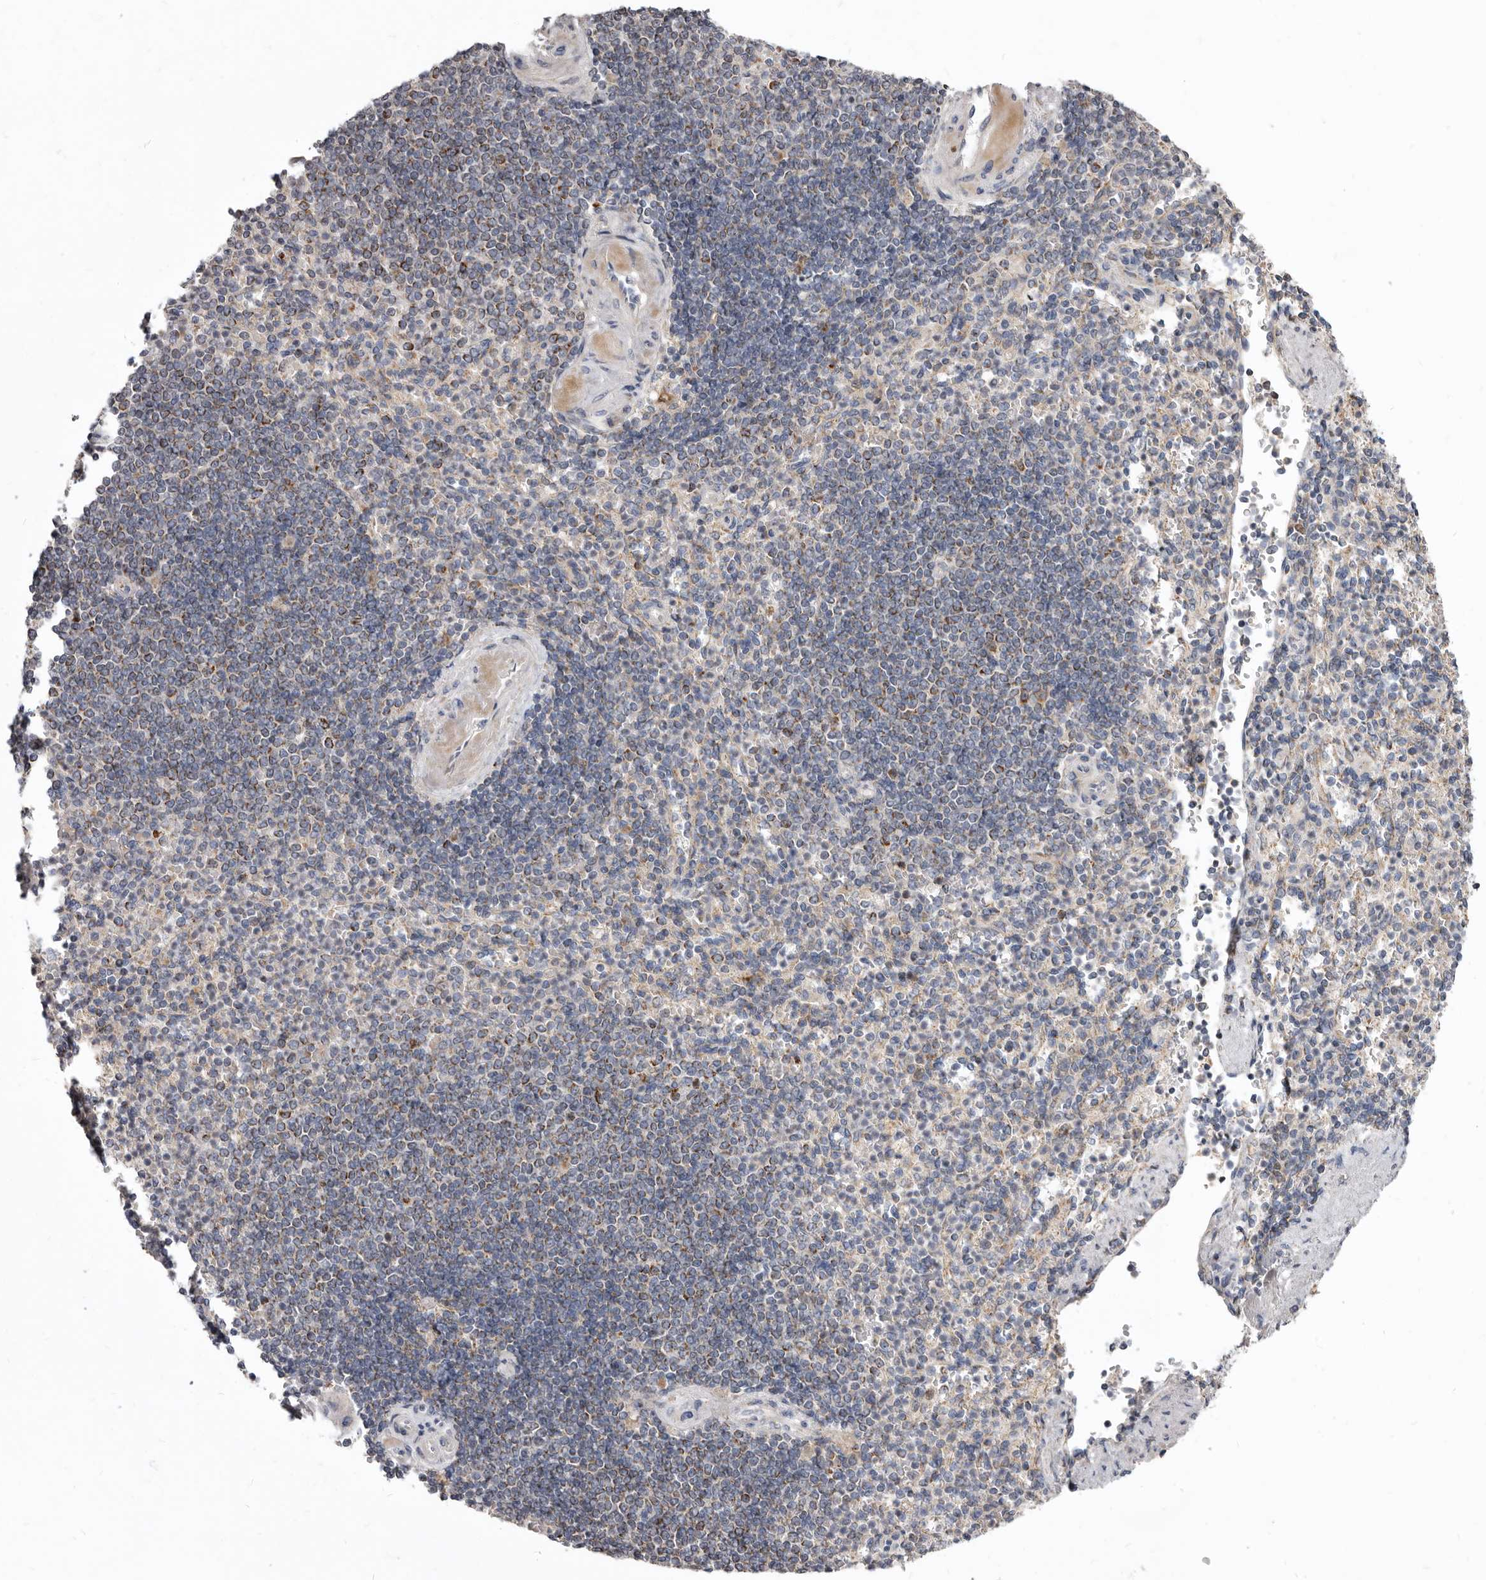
{"staining": {"intensity": "negative", "quantity": "none", "location": "none"}, "tissue": "spleen", "cell_type": "Cells in red pulp", "image_type": "normal", "snomed": [{"axis": "morphology", "description": "Normal tissue, NOS"}, {"axis": "topography", "description": "Spleen"}], "caption": "A micrograph of spleen stained for a protein exhibits no brown staining in cells in red pulp. The staining is performed using DAB (3,3'-diaminobenzidine) brown chromogen with nuclei counter-stained in using hematoxylin.", "gene": "SMC4", "patient": {"sex": "female", "age": 74}}